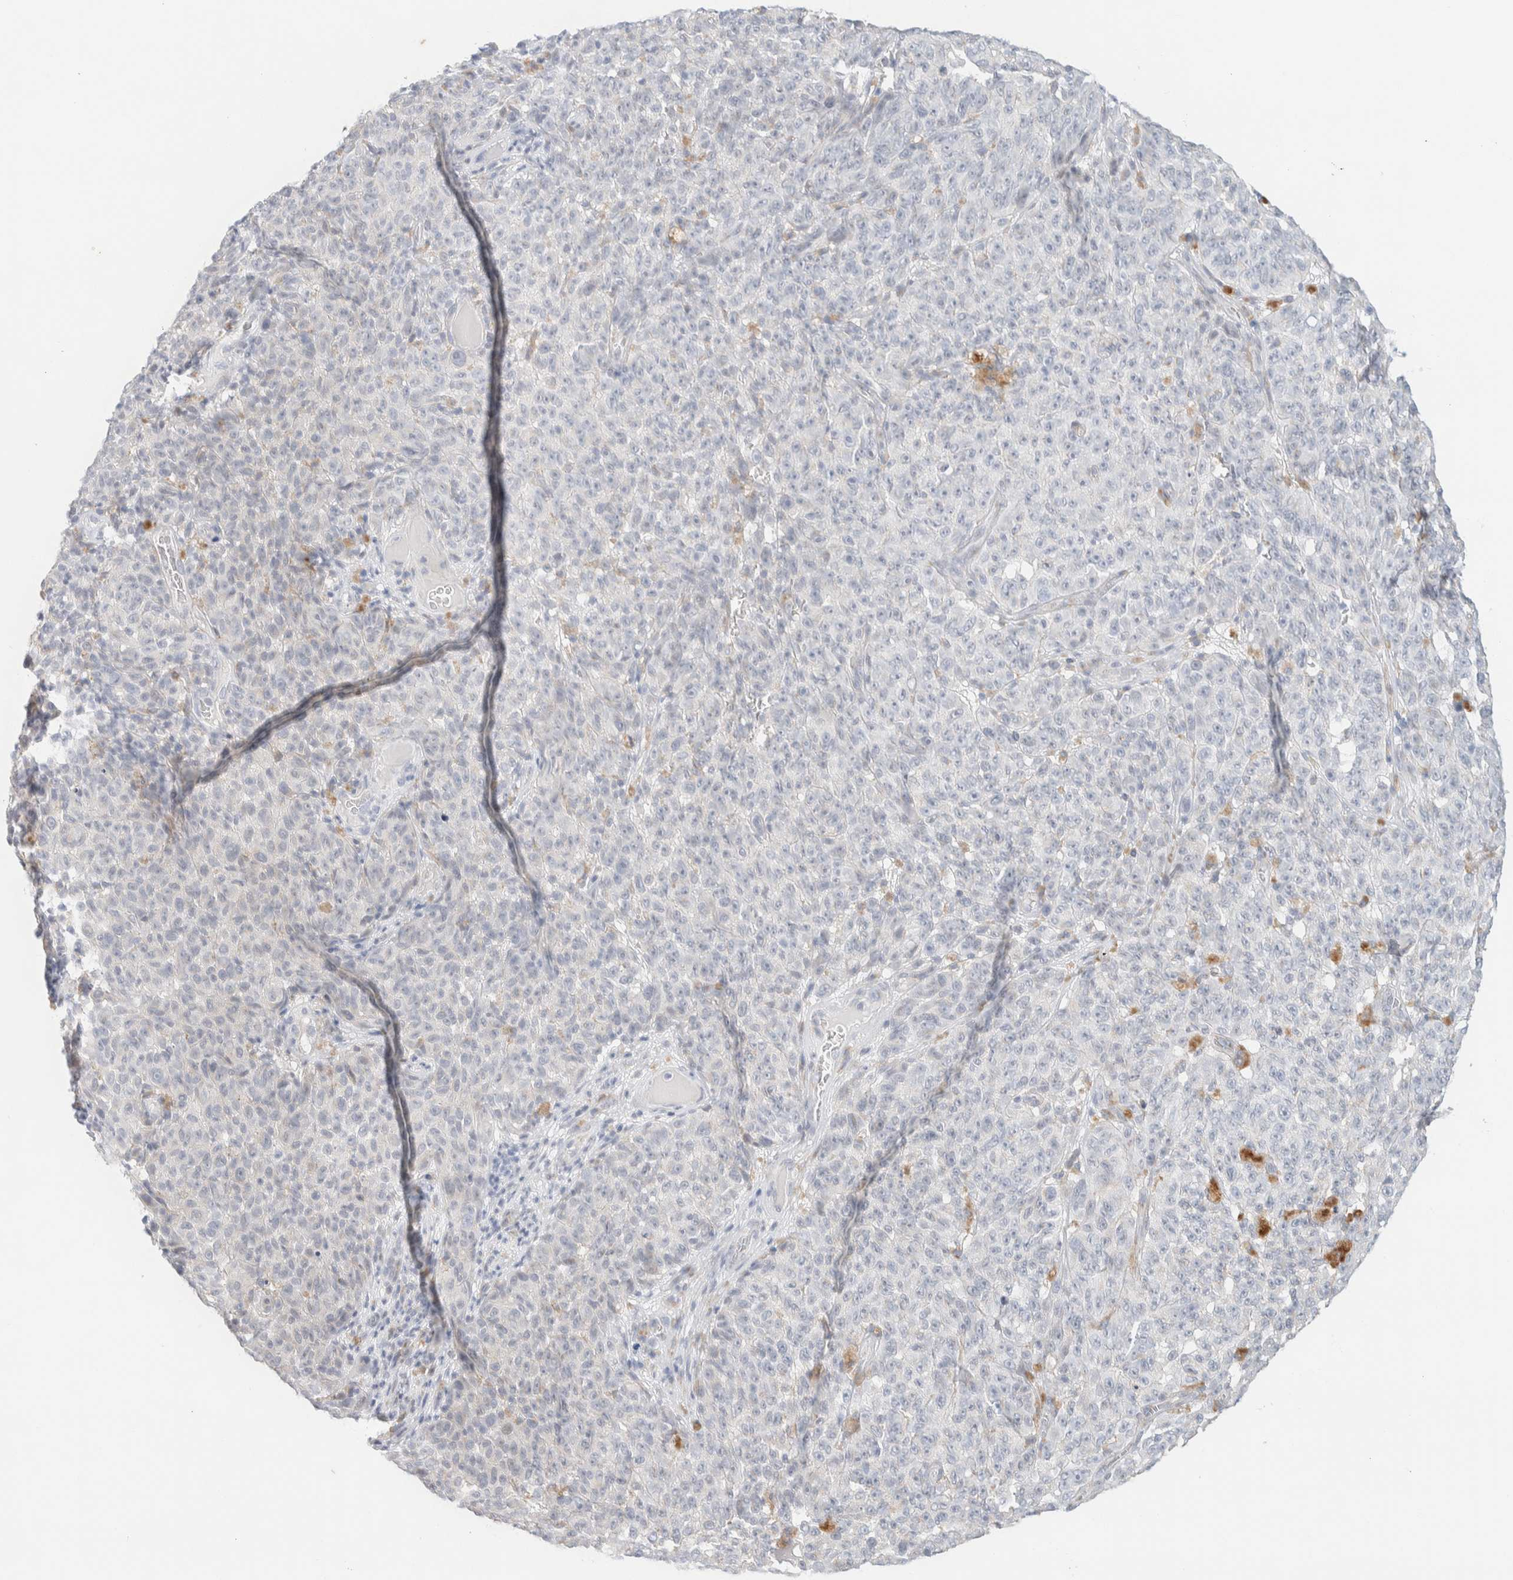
{"staining": {"intensity": "negative", "quantity": "none", "location": "none"}, "tissue": "melanoma", "cell_type": "Tumor cells", "image_type": "cancer", "snomed": [{"axis": "morphology", "description": "Malignant melanoma, NOS"}, {"axis": "topography", "description": "Skin"}], "caption": "This is an immunohistochemistry (IHC) photomicrograph of malignant melanoma. There is no staining in tumor cells.", "gene": "SPNS3", "patient": {"sex": "female", "age": 82}}